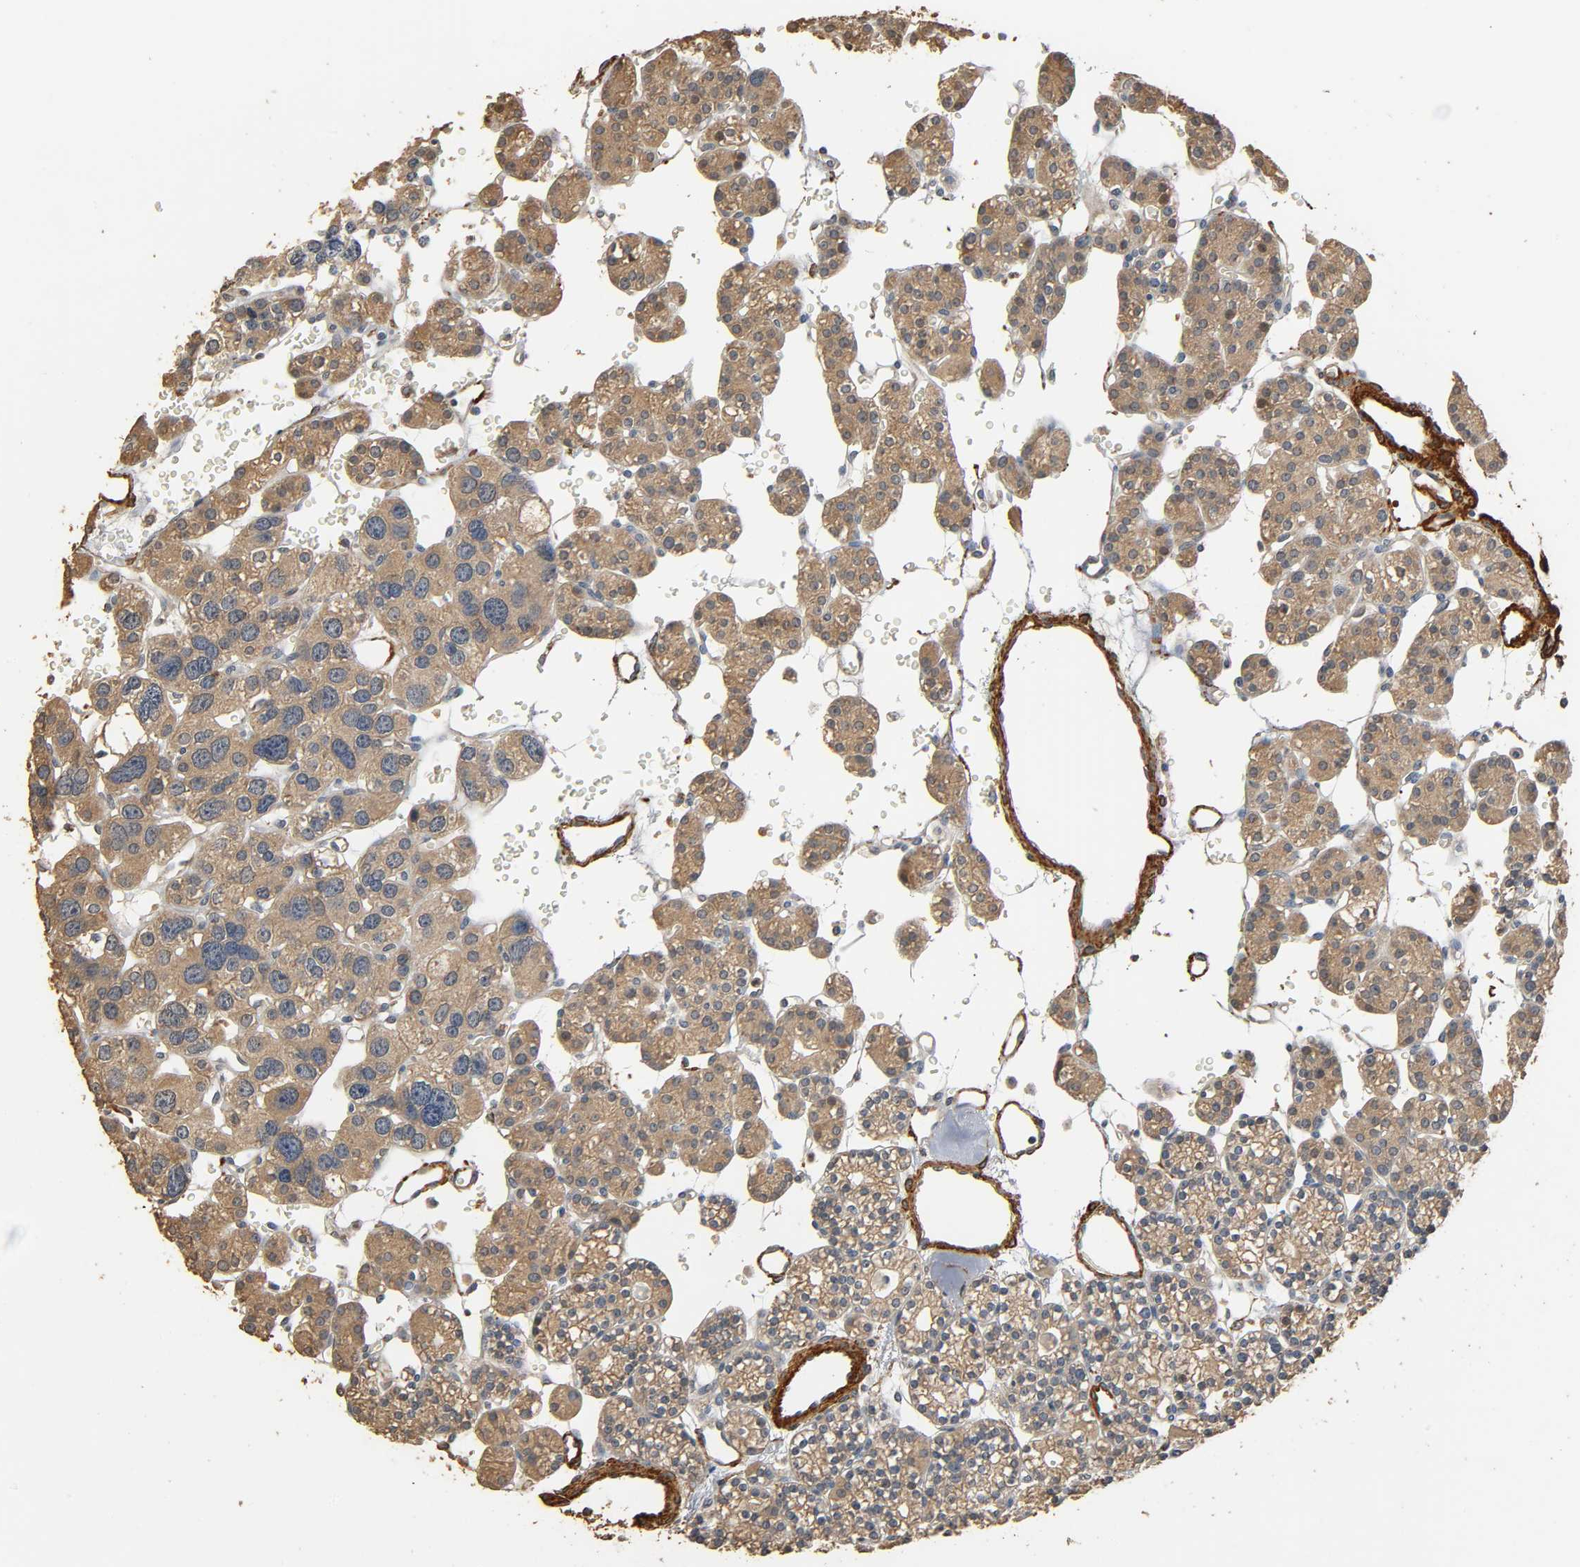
{"staining": {"intensity": "moderate", "quantity": ">75%", "location": "cytoplasmic/membranous"}, "tissue": "parathyroid gland", "cell_type": "Glandular cells", "image_type": "normal", "snomed": [{"axis": "morphology", "description": "Normal tissue, NOS"}, {"axis": "topography", "description": "Parathyroid gland"}], "caption": "Human parathyroid gland stained with a brown dye displays moderate cytoplasmic/membranous positive staining in about >75% of glandular cells.", "gene": "GSTA1", "patient": {"sex": "female", "age": 64}}